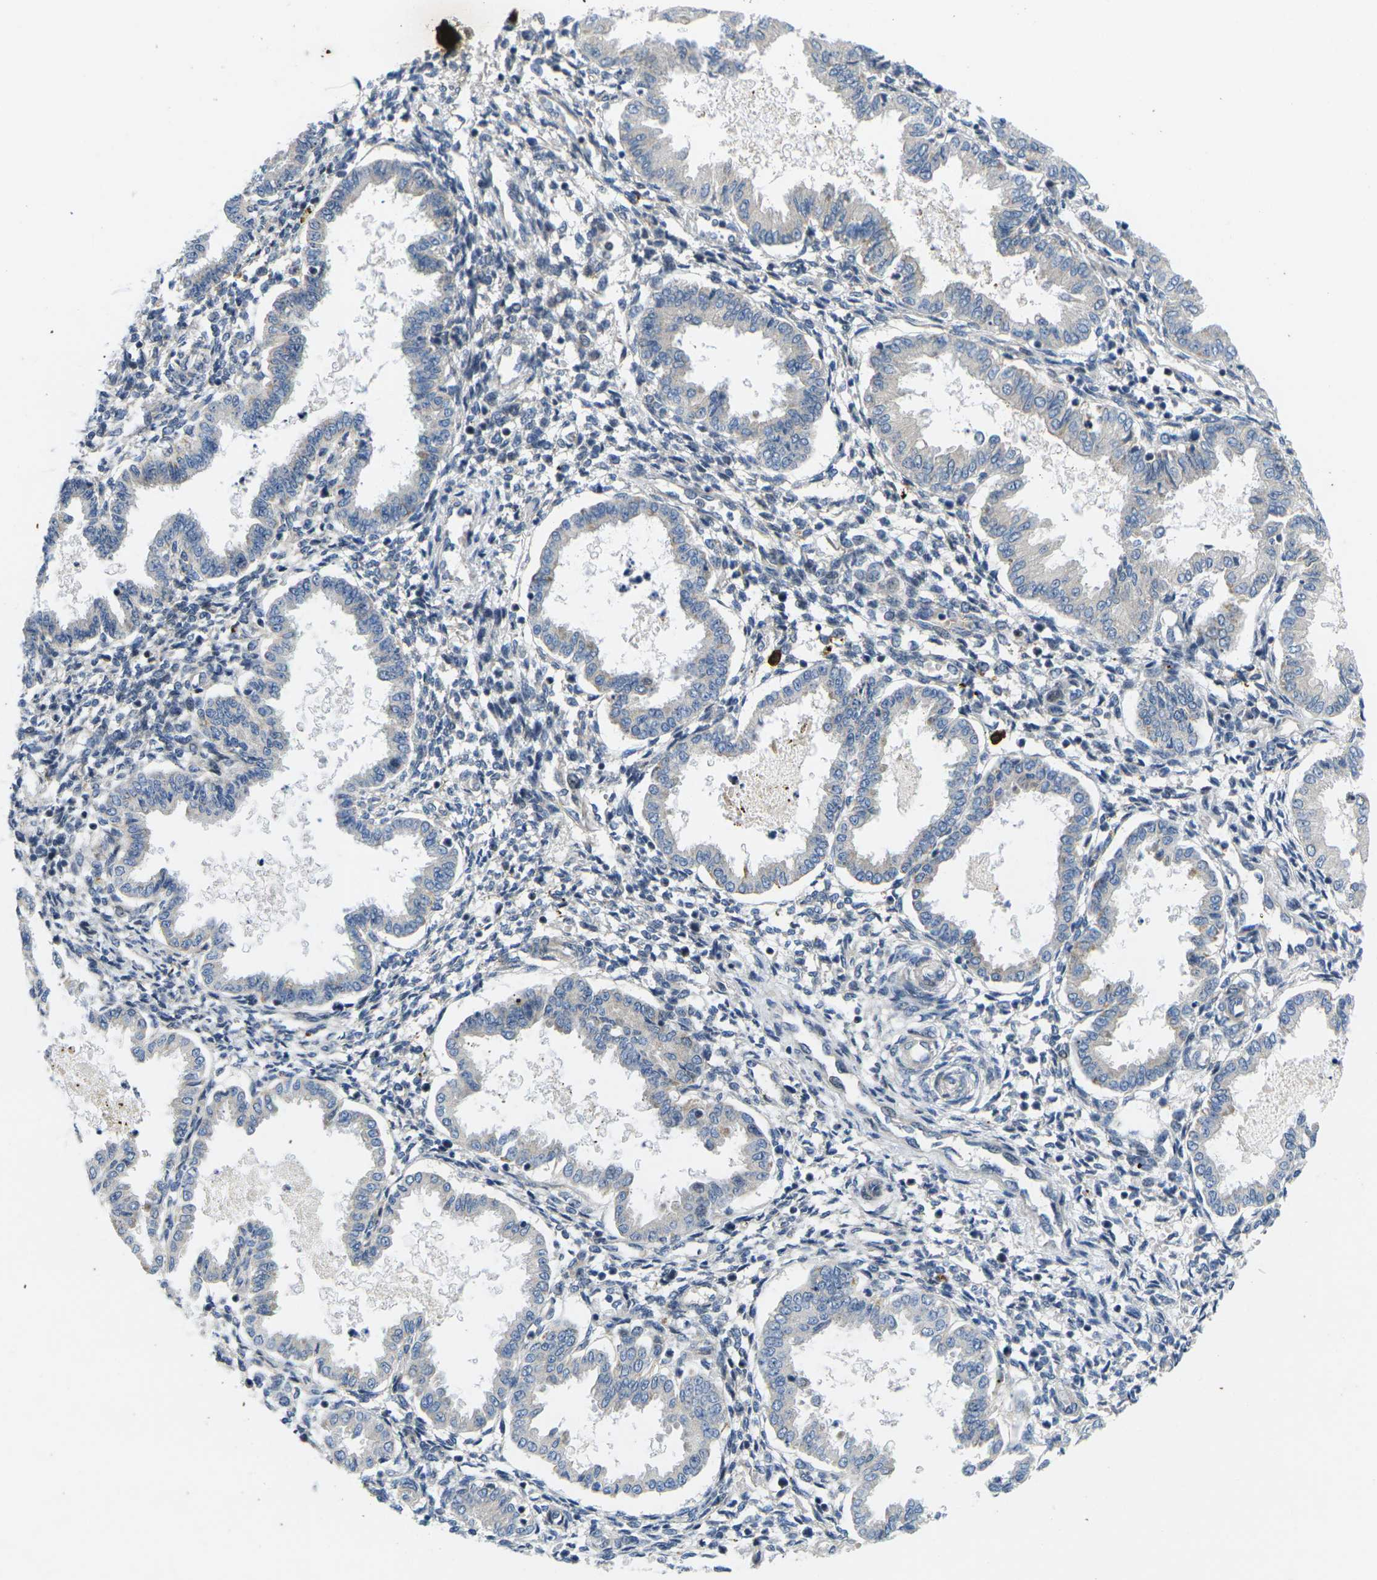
{"staining": {"intensity": "weak", "quantity": "<25%", "location": "cytoplasmic/membranous"}, "tissue": "endometrium", "cell_type": "Cells in endometrial stroma", "image_type": "normal", "snomed": [{"axis": "morphology", "description": "Normal tissue, NOS"}, {"axis": "topography", "description": "Endometrium"}], "caption": "High magnification brightfield microscopy of normal endometrium stained with DAB (3,3'-diaminobenzidine) (brown) and counterstained with hematoxylin (blue): cells in endometrial stroma show no significant staining. (DAB (3,3'-diaminobenzidine) immunohistochemistry, high magnification).", "gene": "ROBO2", "patient": {"sex": "female", "age": 33}}